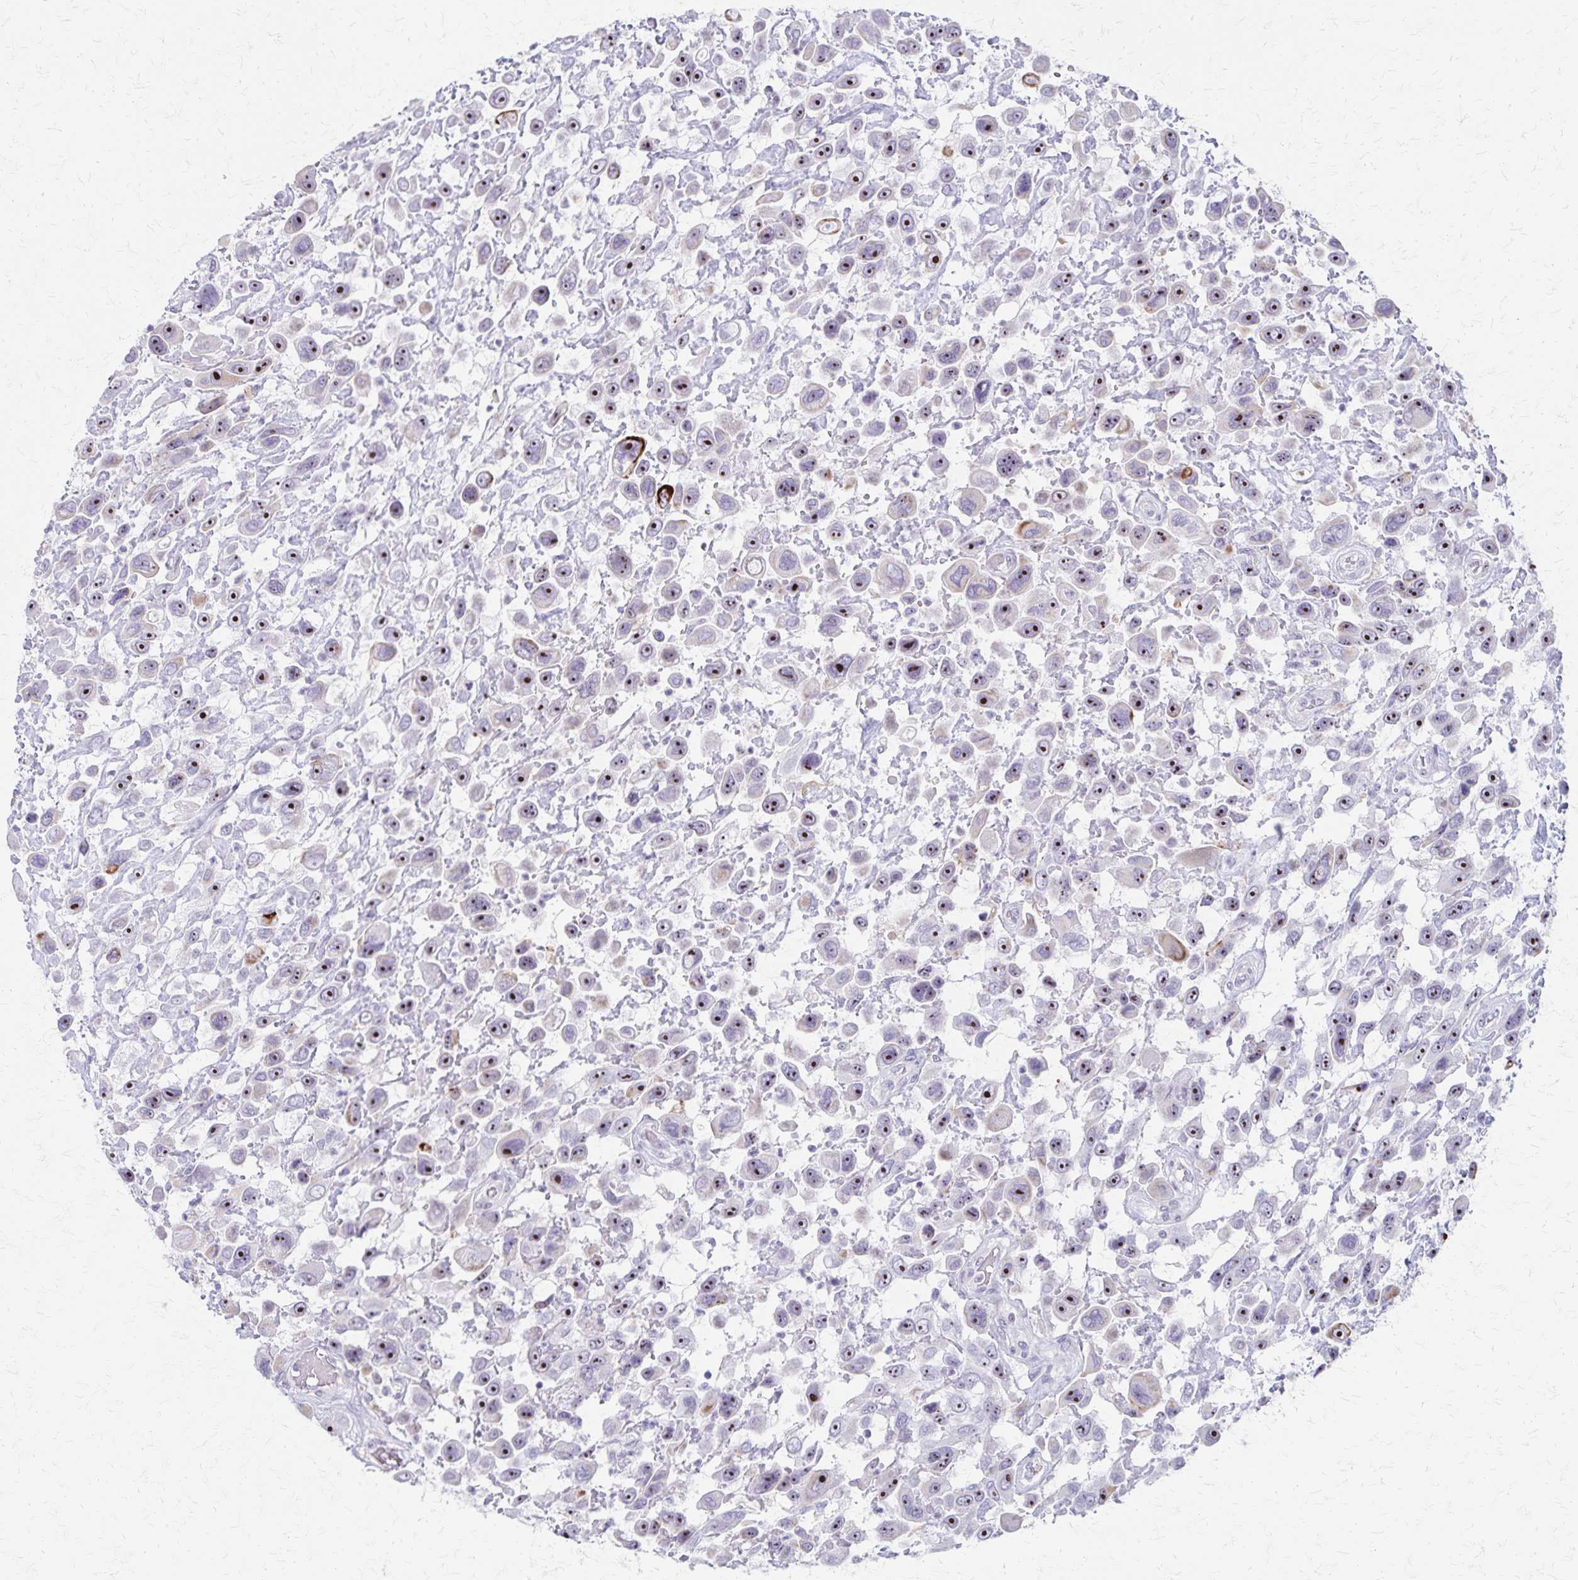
{"staining": {"intensity": "moderate", "quantity": ">75%", "location": "nuclear"}, "tissue": "urothelial cancer", "cell_type": "Tumor cells", "image_type": "cancer", "snomed": [{"axis": "morphology", "description": "Urothelial carcinoma, High grade"}, {"axis": "topography", "description": "Urinary bladder"}], "caption": "Immunohistochemistry image of neoplastic tissue: high-grade urothelial carcinoma stained using IHC shows medium levels of moderate protein expression localized specifically in the nuclear of tumor cells, appearing as a nuclear brown color.", "gene": "DLK2", "patient": {"sex": "male", "age": 53}}